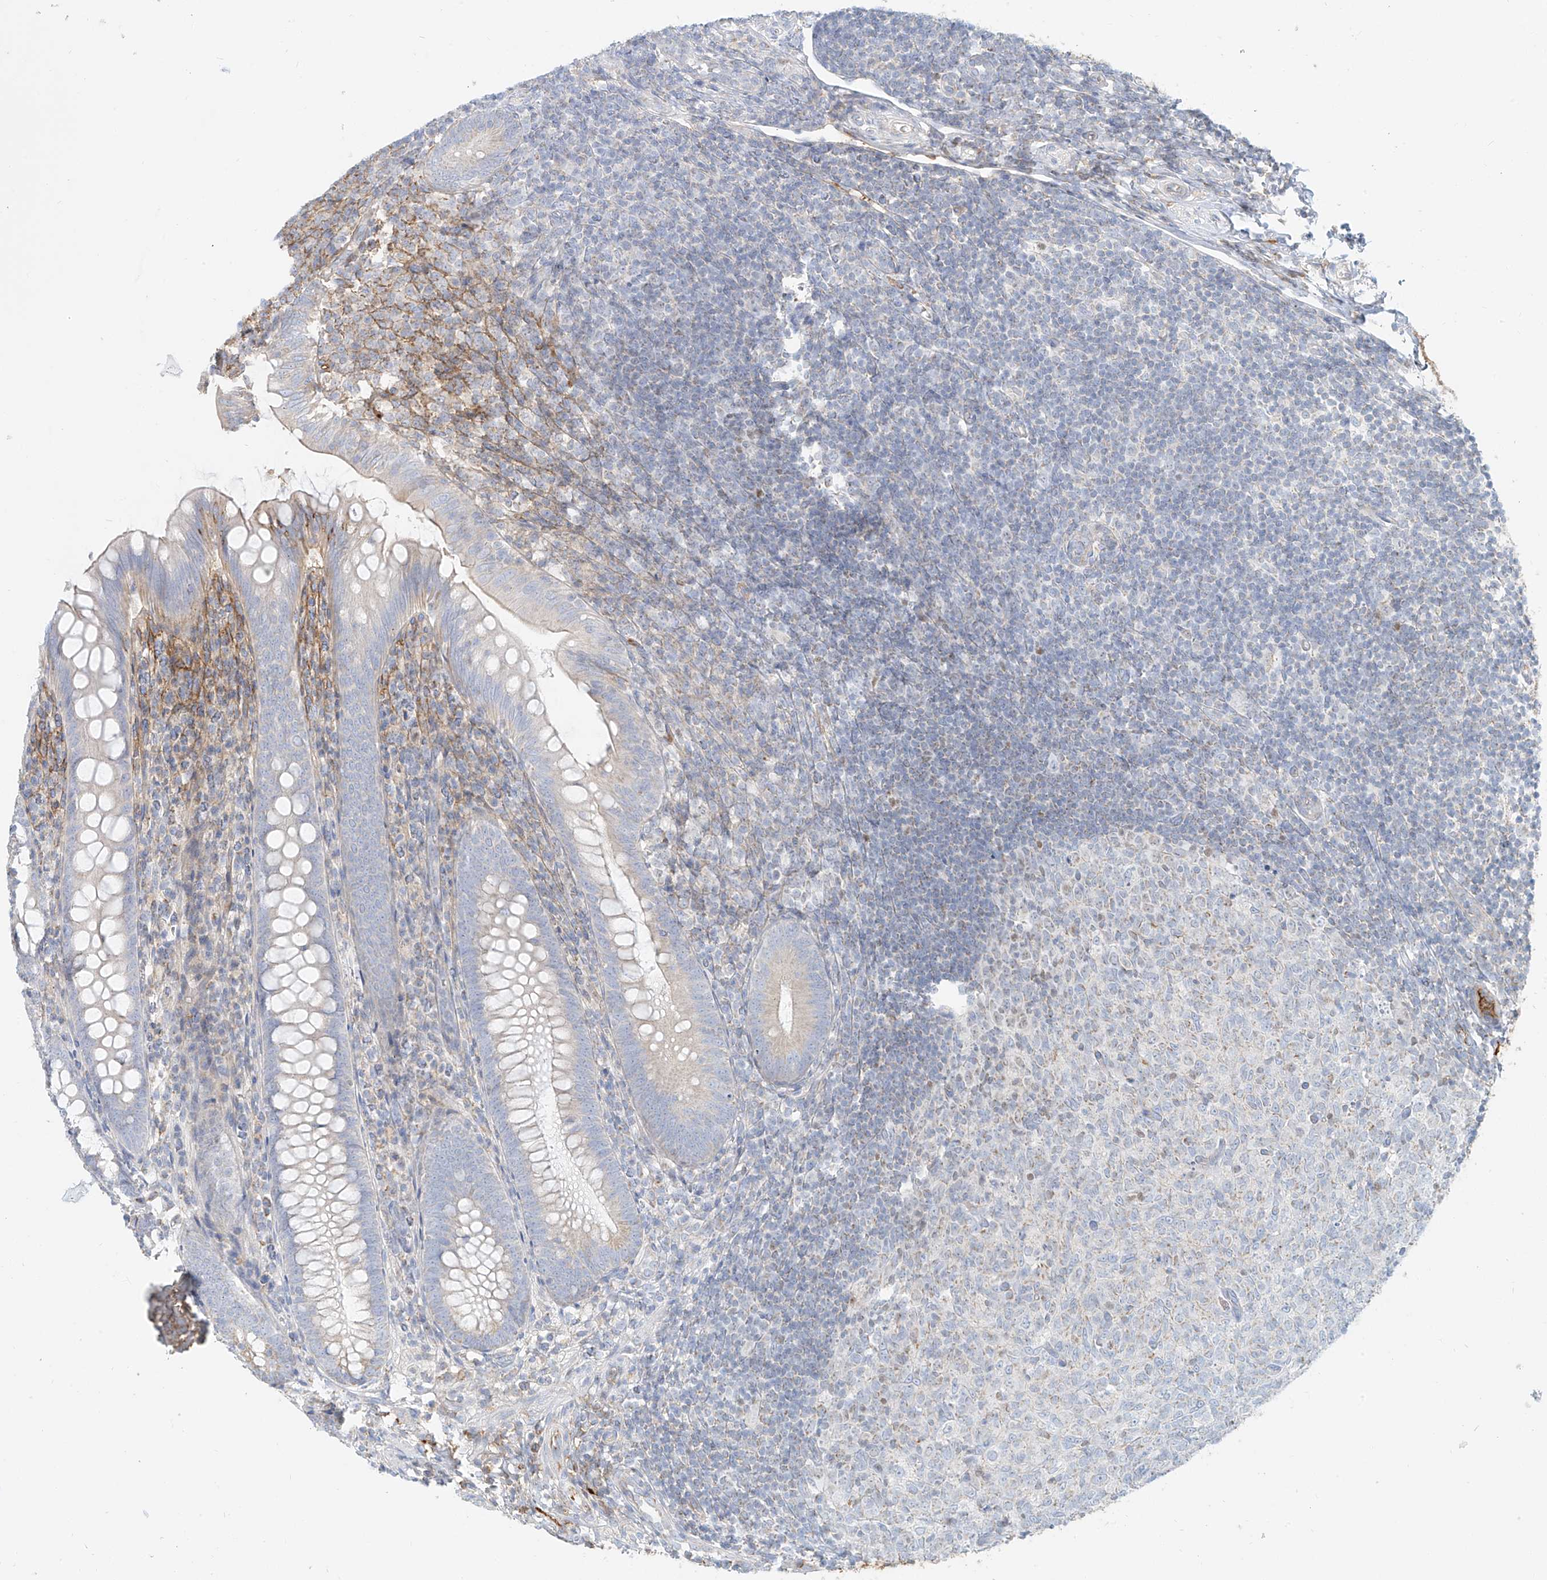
{"staining": {"intensity": "negative", "quantity": "none", "location": "none"}, "tissue": "appendix", "cell_type": "Glandular cells", "image_type": "normal", "snomed": [{"axis": "morphology", "description": "Normal tissue, NOS"}, {"axis": "topography", "description": "Appendix"}], "caption": "The photomicrograph reveals no staining of glandular cells in benign appendix.", "gene": "OCSTAMP", "patient": {"sex": "male", "age": 14}}